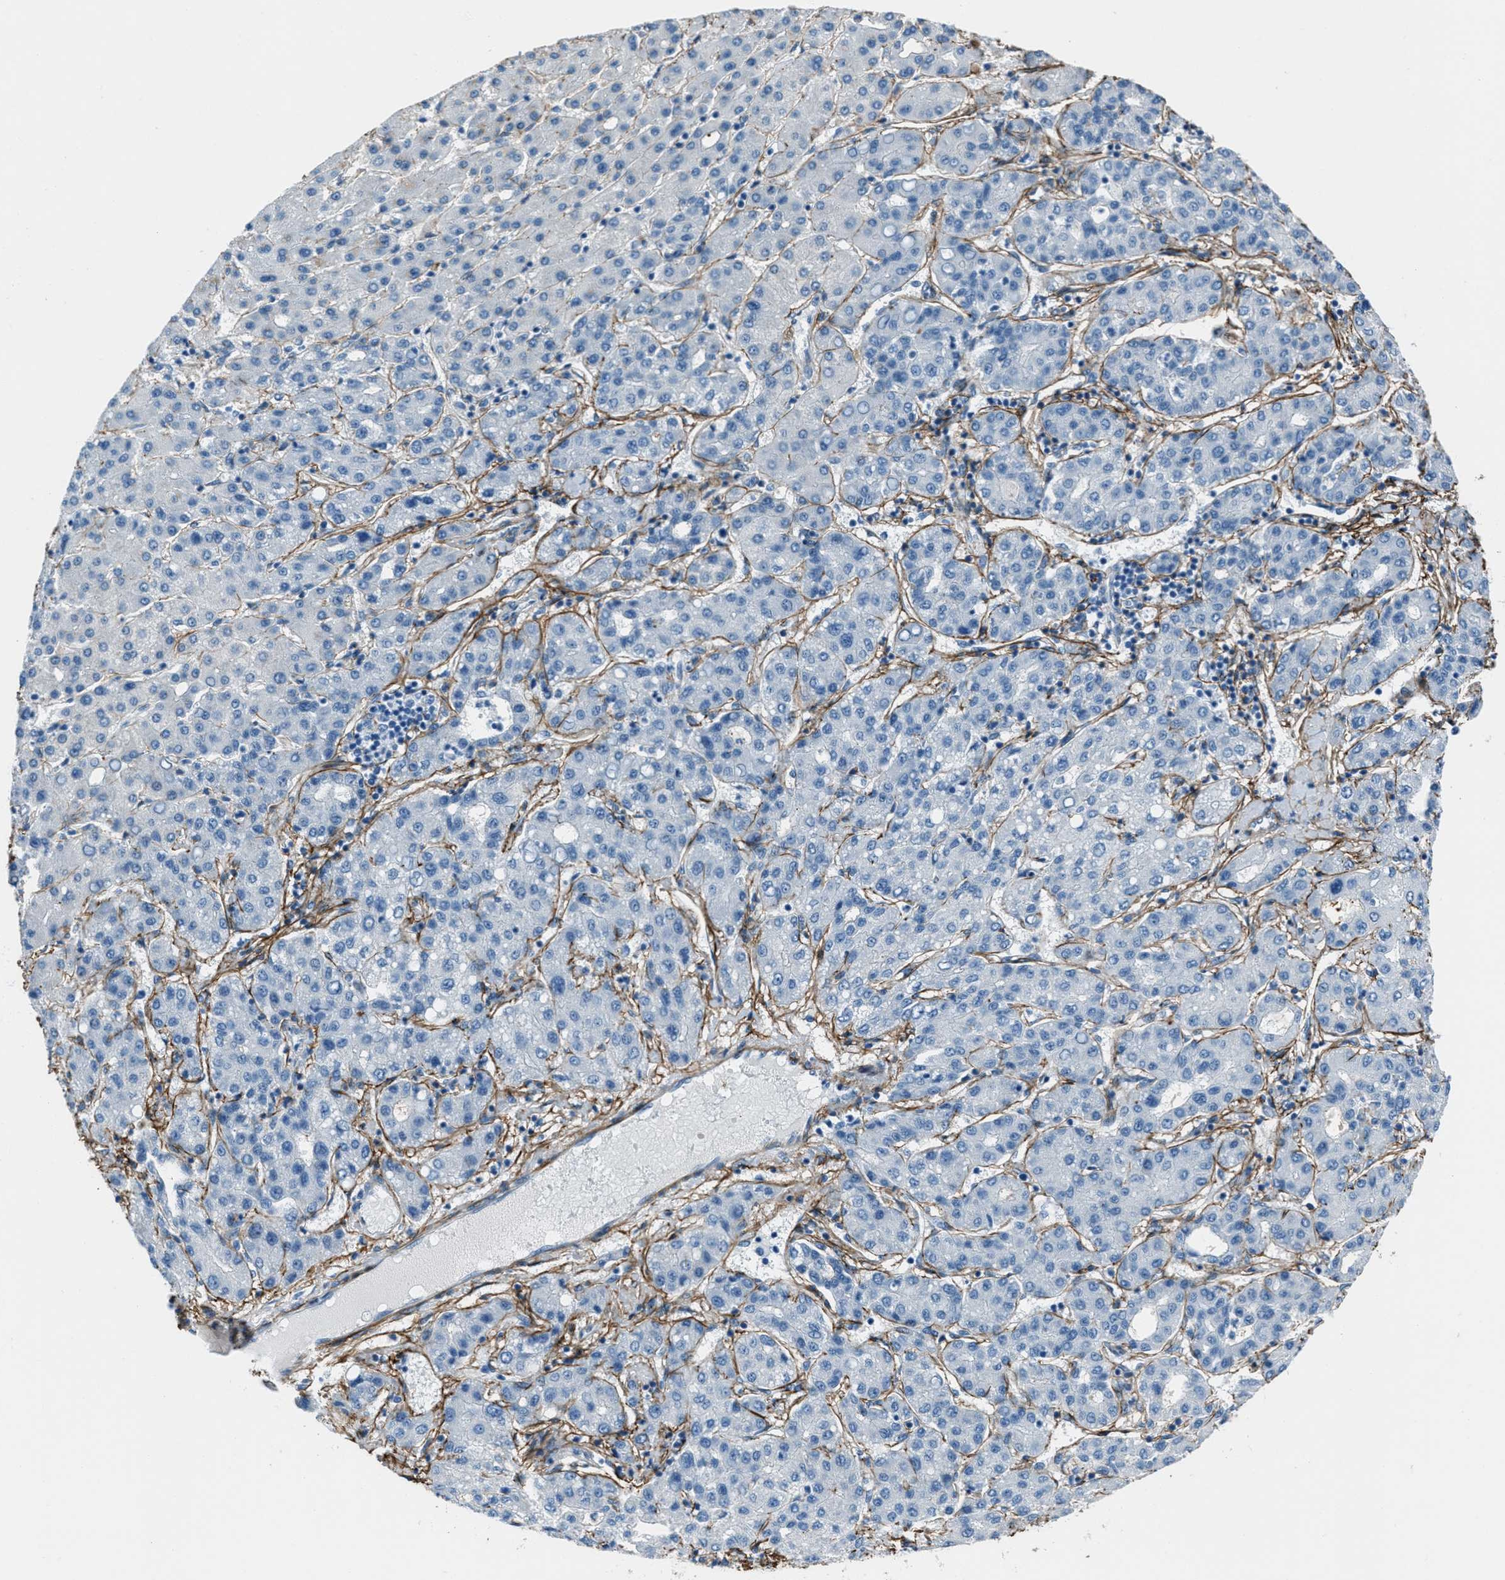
{"staining": {"intensity": "negative", "quantity": "none", "location": "none"}, "tissue": "liver cancer", "cell_type": "Tumor cells", "image_type": "cancer", "snomed": [{"axis": "morphology", "description": "Carcinoma, Hepatocellular, NOS"}, {"axis": "topography", "description": "Liver"}], "caption": "Tumor cells are negative for protein expression in human hepatocellular carcinoma (liver). (DAB (3,3'-diaminobenzidine) immunohistochemistry, high magnification).", "gene": "FBN1", "patient": {"sex": "male", "age": 65}}